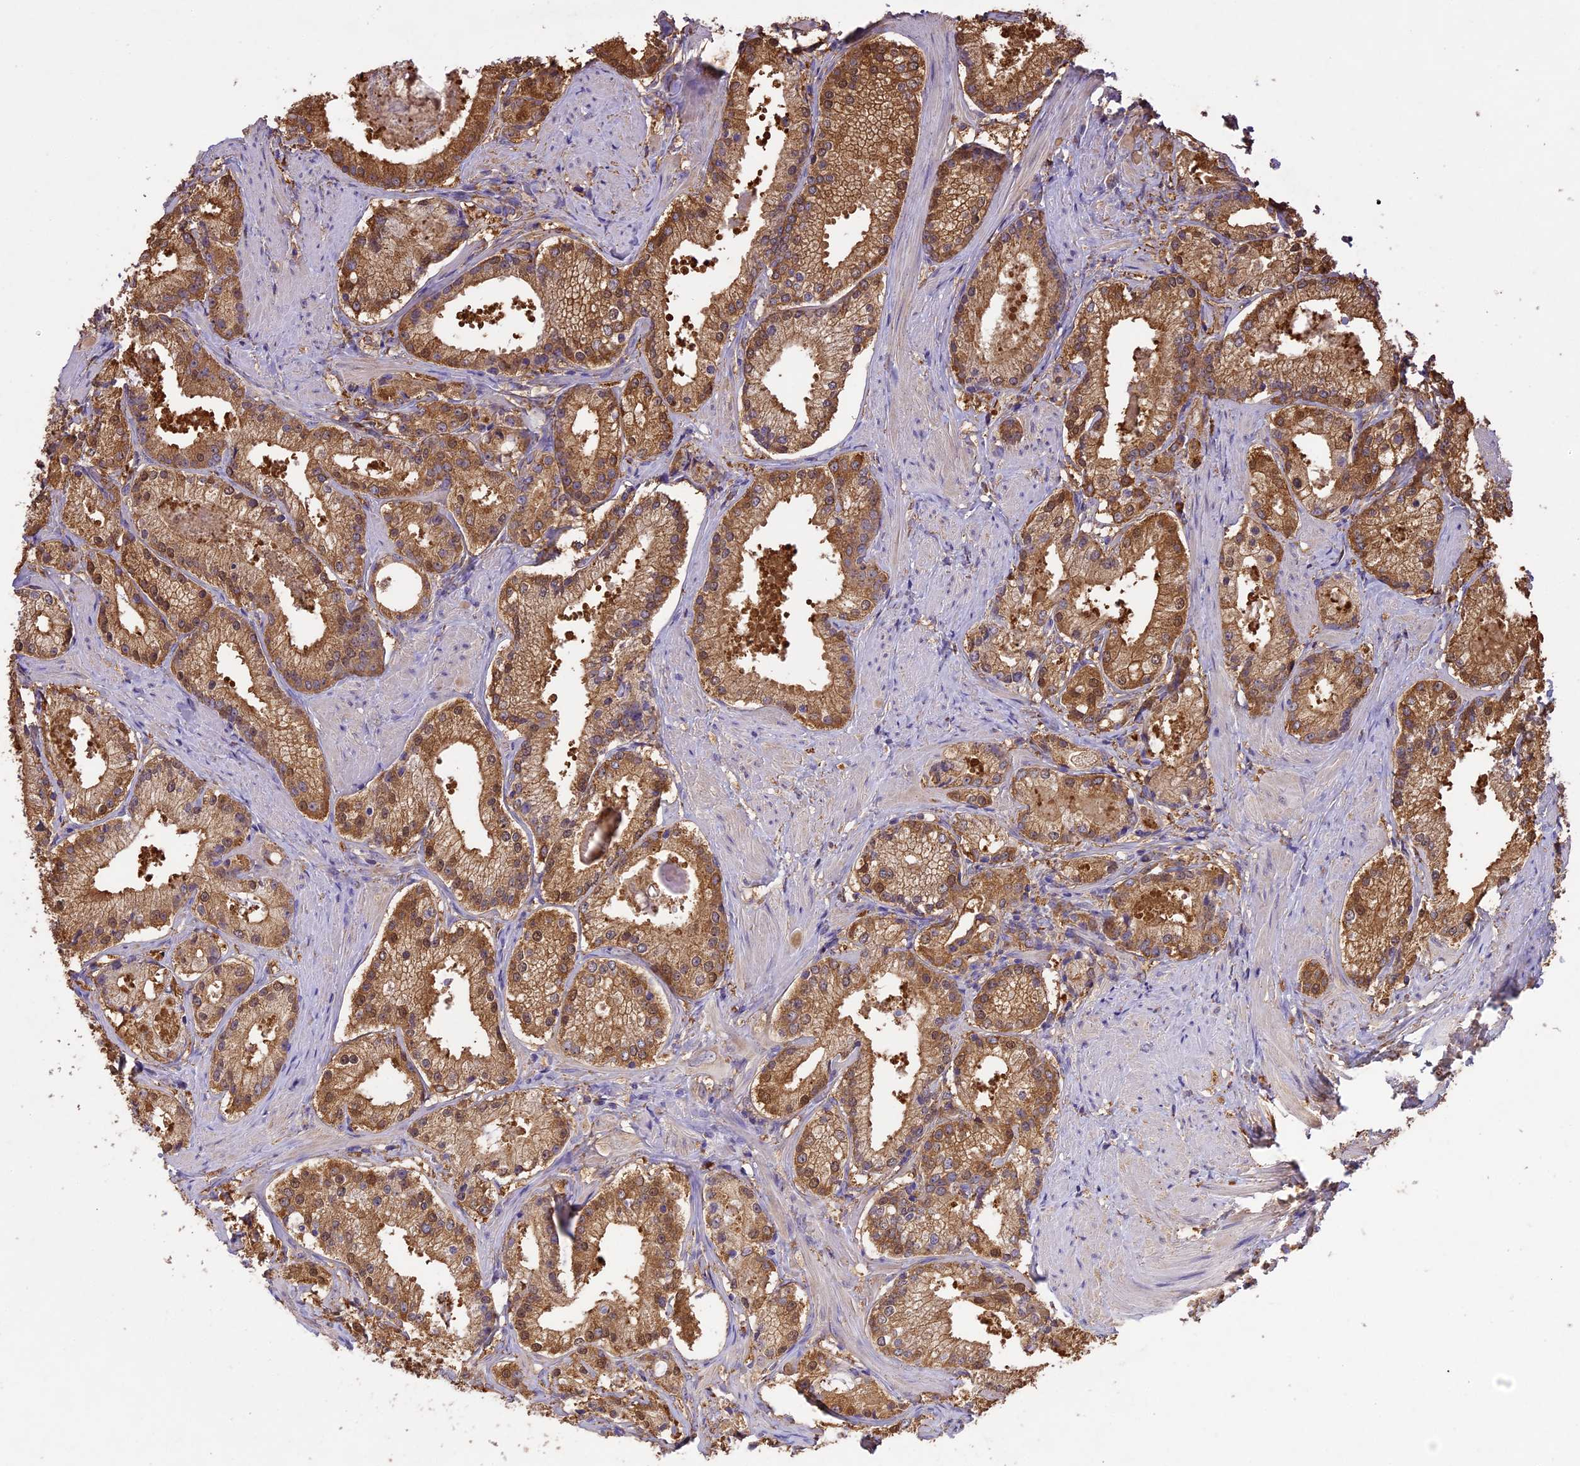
{"staining": {"intensity": "moderate", "quantity": ">75%", "location": "cytoplasmic/membranous"}, "tissue": "prostate cancer", "cell_type": "Tumor cells", "image_type": "cancer", "snomed": [{"axis": "morphology", "description": "Adenocarcinoma, Low grade"}, {"axis": "topography", "description": "Prostate"}], "caption": "Human adenocarcinoma (low-grade) (prostate) stained with a protein marker displays moderate staining in tumor cells.", "gene": "ARHGAP19", "patient": {"sex": "male", "age": 57}}